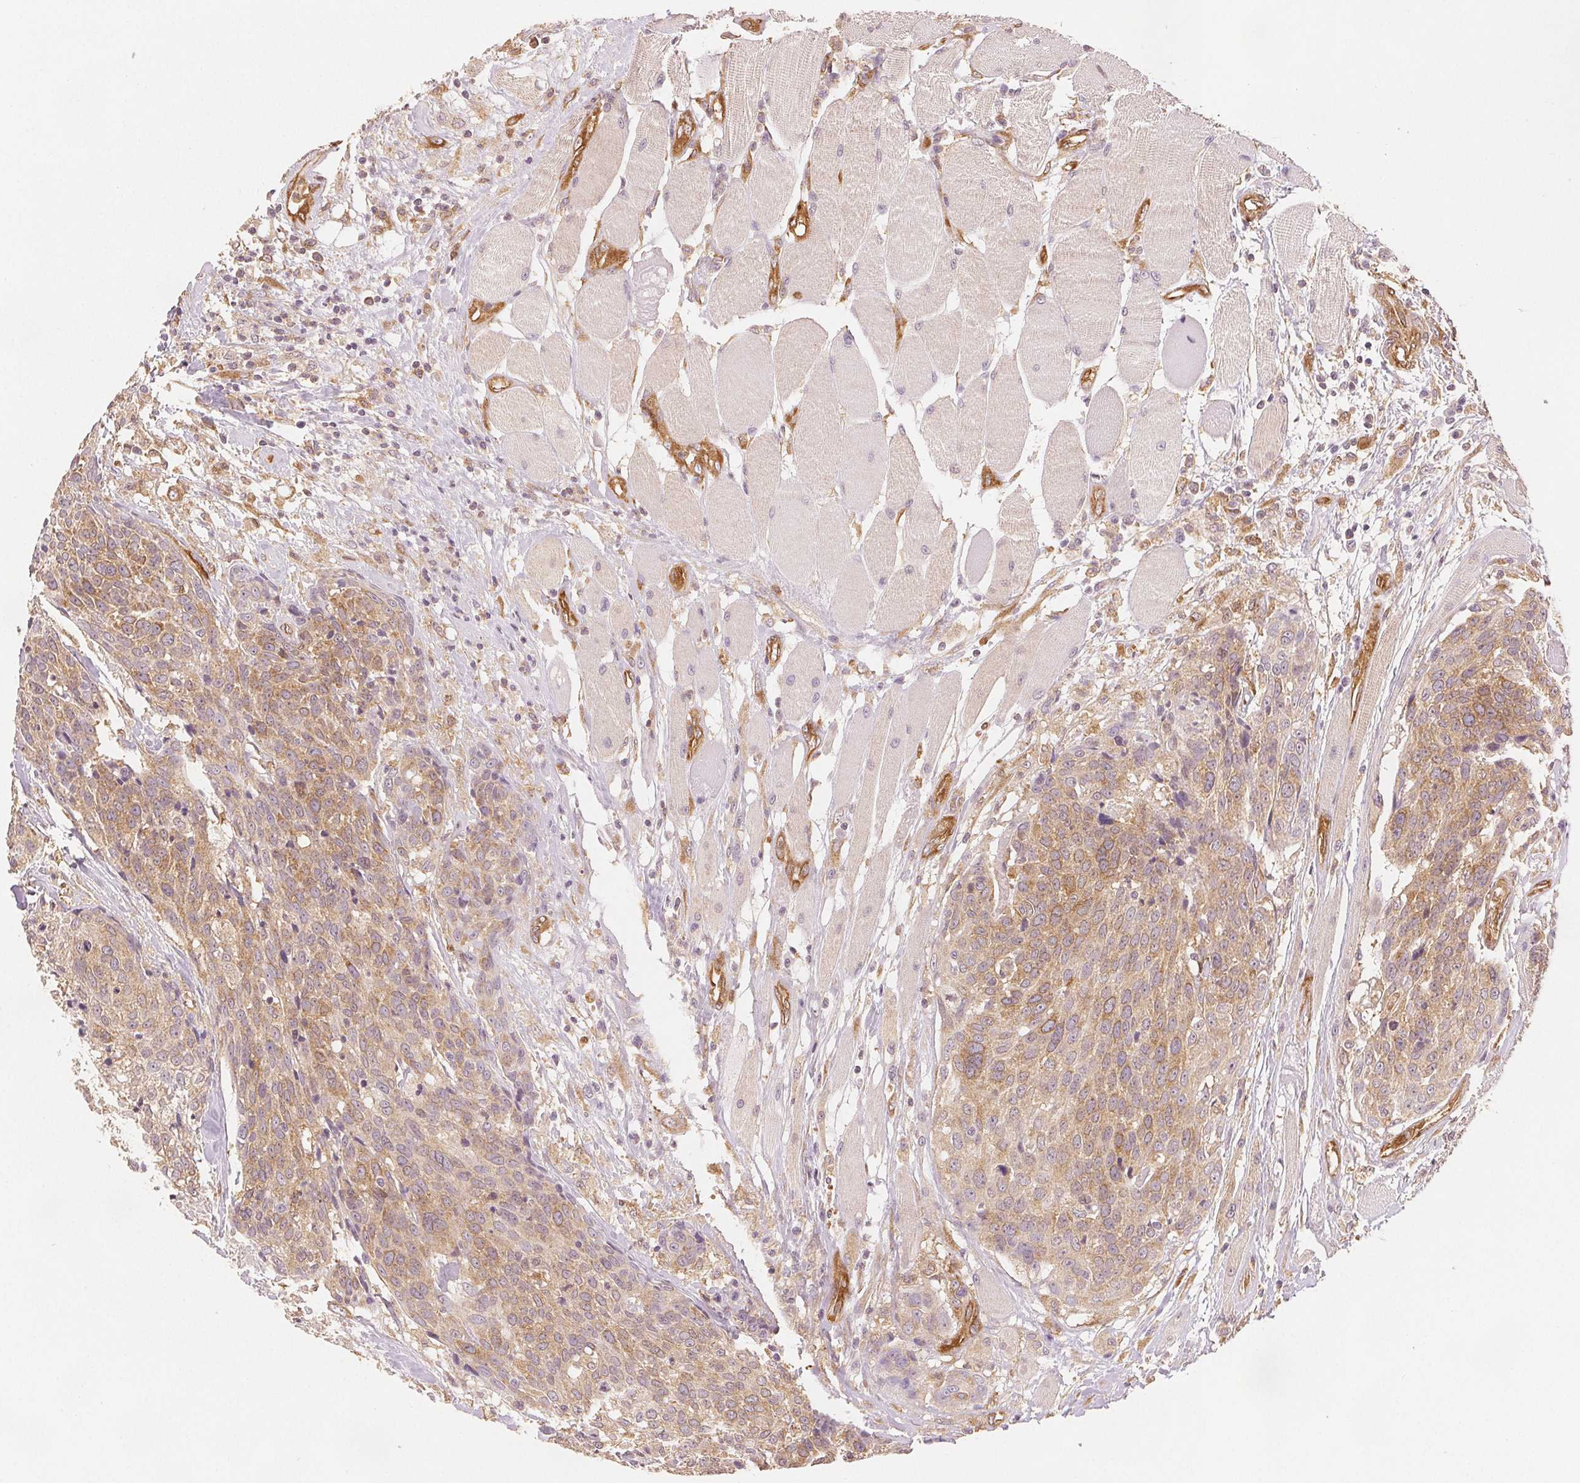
{"staining": {"intensity": "weak", "quantity": ">75%", "location": "cytoplasmic/membranous"}, "tissue": "head and neck cancer", "cell_type": "Tumor cells", "image_type": "cancer", "snomed": [{"axis": "morphology", "description": "Squamous cell carcinoma, NOS"}, {"axis": "topography", "description": "Oral tissue"}, {"axis": "topography", "description": "Head-Neck"}], "caption": "Head and neck cancer (squamous cell carcinoma) stained for a protein (brown) reveals weak cytoplasmic/membranous positive expression in about >75% of tumor cells.", "gene": "DIAPH2", "patient": {"sex": "male", "age": 64}}